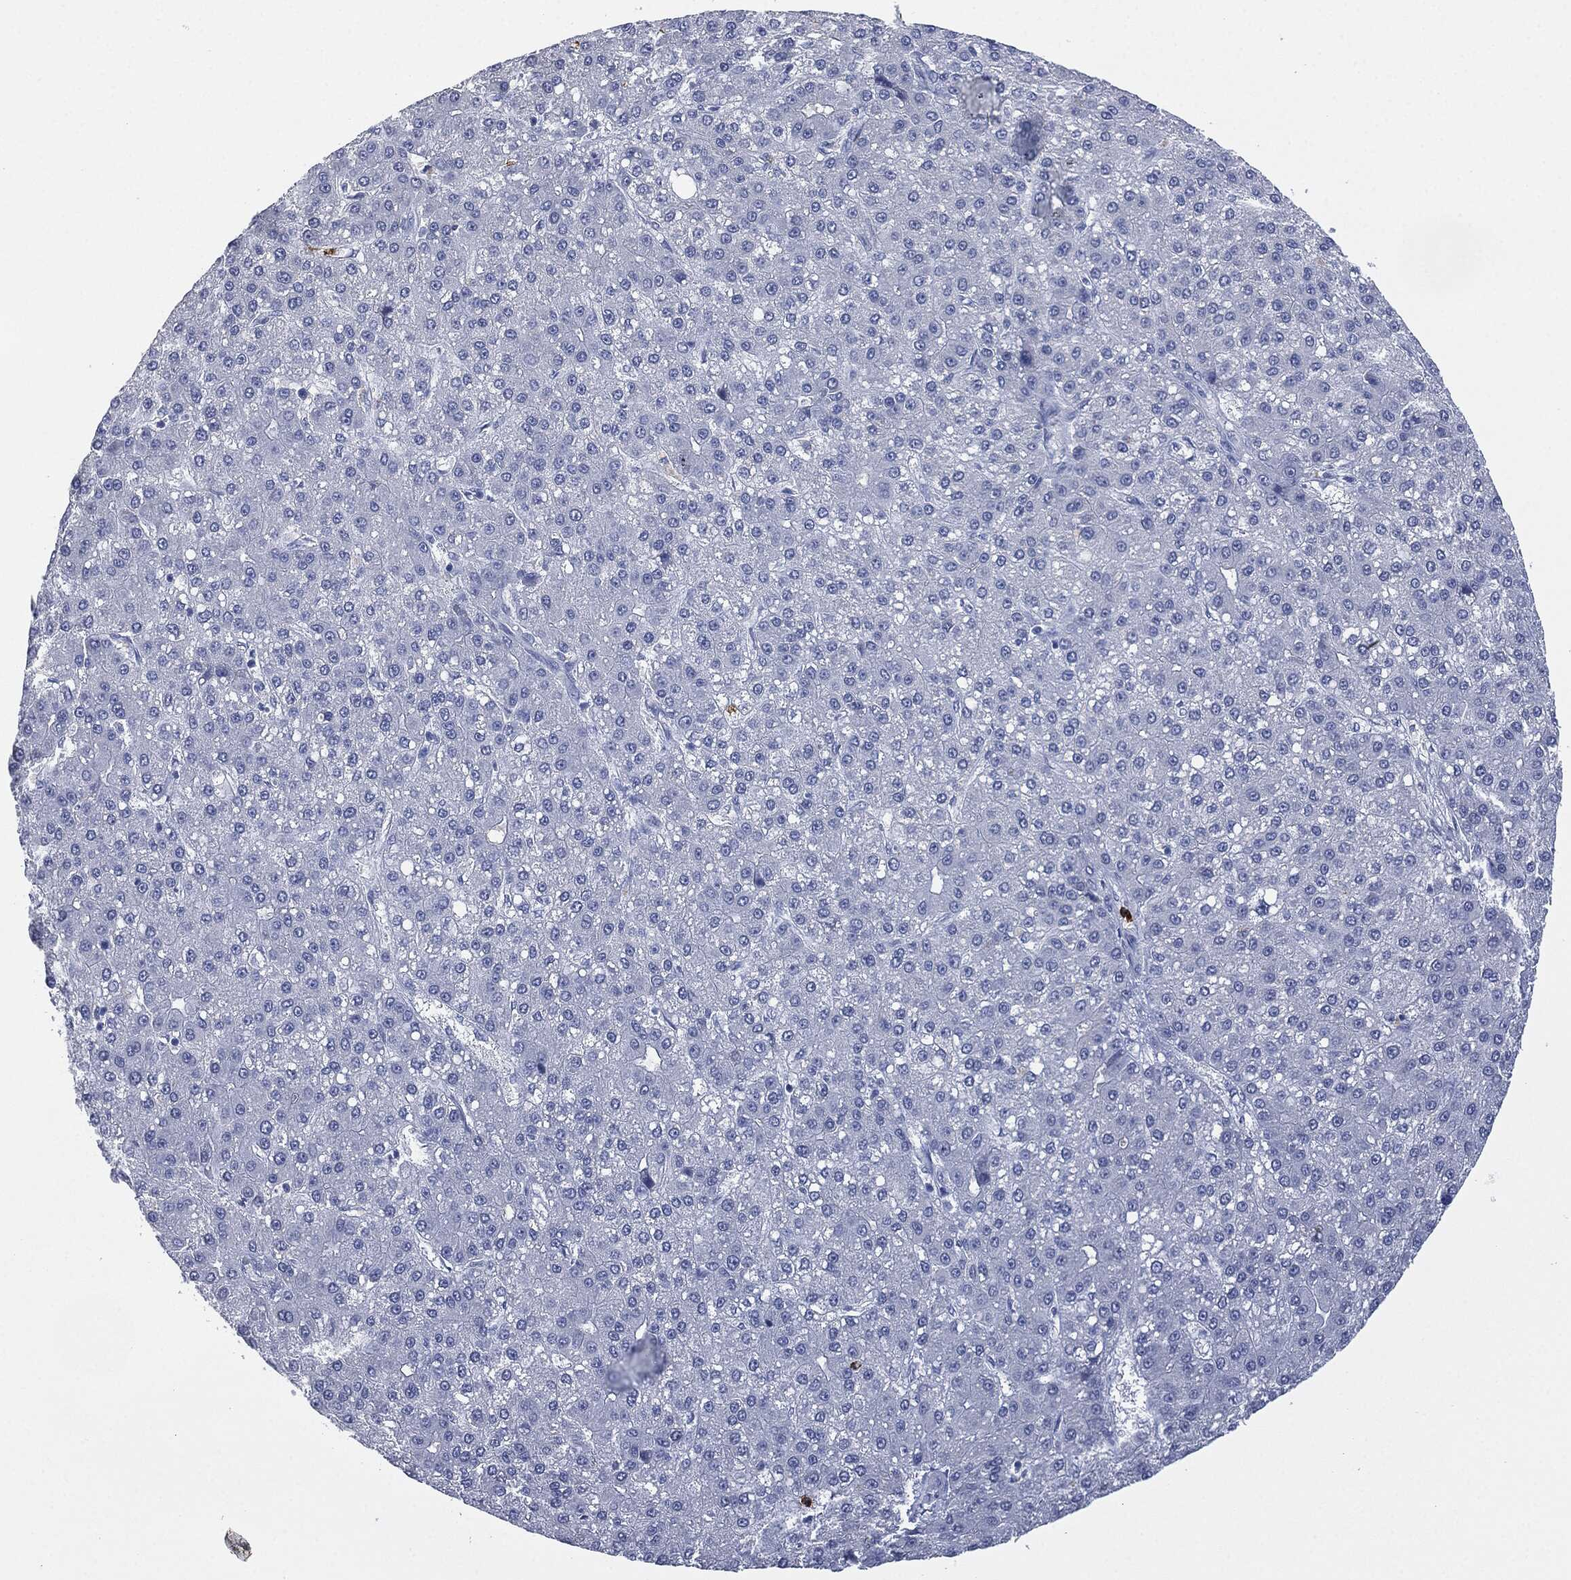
{"staining": {"intensity": "negative", "quantity": "none", "location": "none"}, "tissue": "liver cancer", "cell_type": "Tumor cells", "image_type": "cancer", "snomed": [{"axis": "morphology", "description": "Carcinoma, Hepatocellular, NOS"}, {"axis": "topography", "description": "Liver"}], "caption": "Immunohistochemical staining of human liver hepatocellular carcinoma reveals no significant positivity in tumor cells.", "gene": "CEACAM8", "patient": {"sex": "male", "age": 67}}